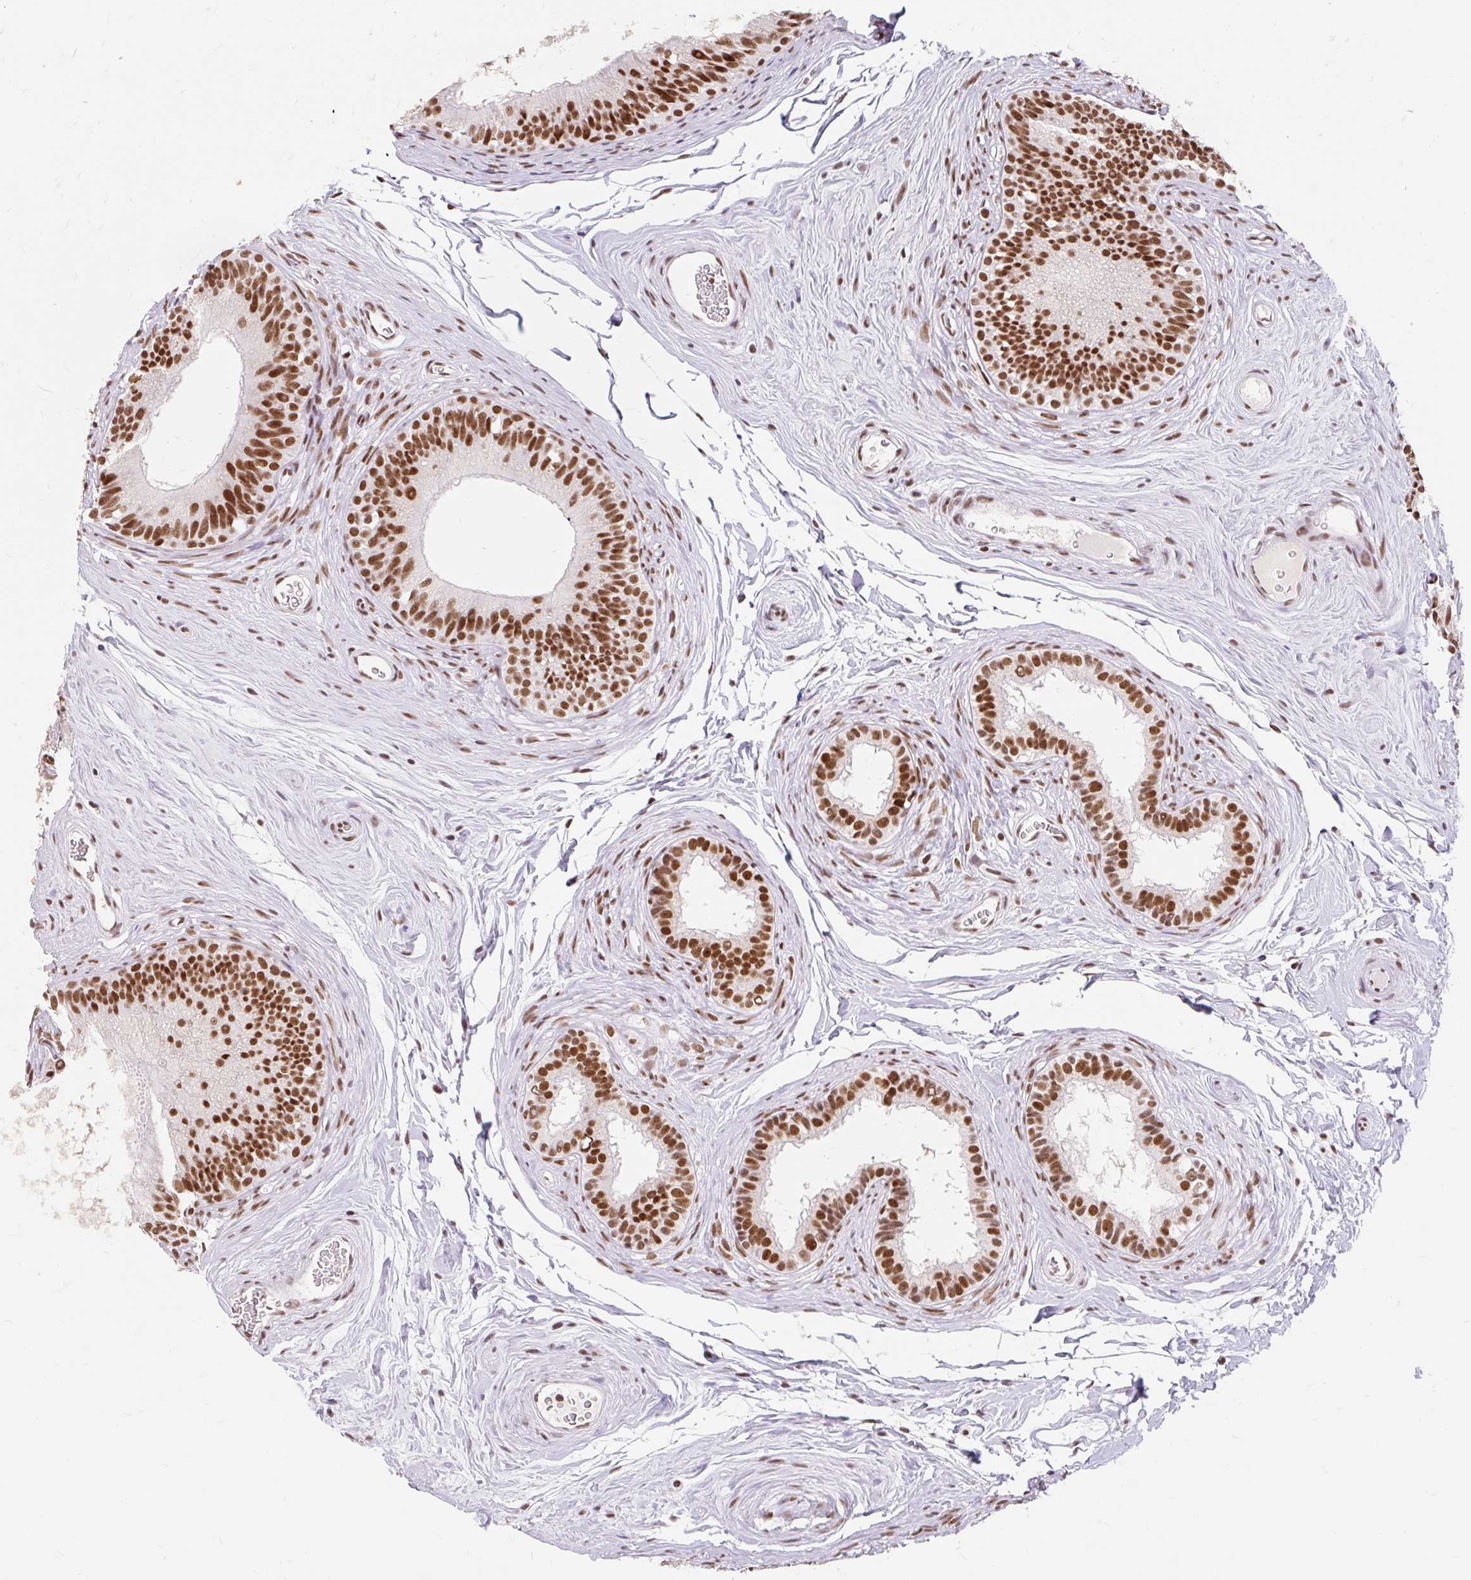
{"staining": {"intensity": "strong", "quantity": ">75%", "location": "nuclear"}, "tissue": "epididymis", "cell_type": "Glandular cells", "image_type": "normal", "snomed": [{"axis": "morphology", "description": "Normal tissue, NOS"}, {"axis": "topography", "description": "Epididymis"}], "caption": "A brown stain labels strong nuclear staining of a protein in glandular cells of unremarkable epididymis. Nuclei are stained in blue.", "gene": "SRSF10", "patient": {"sex": "male", "age": 33}}